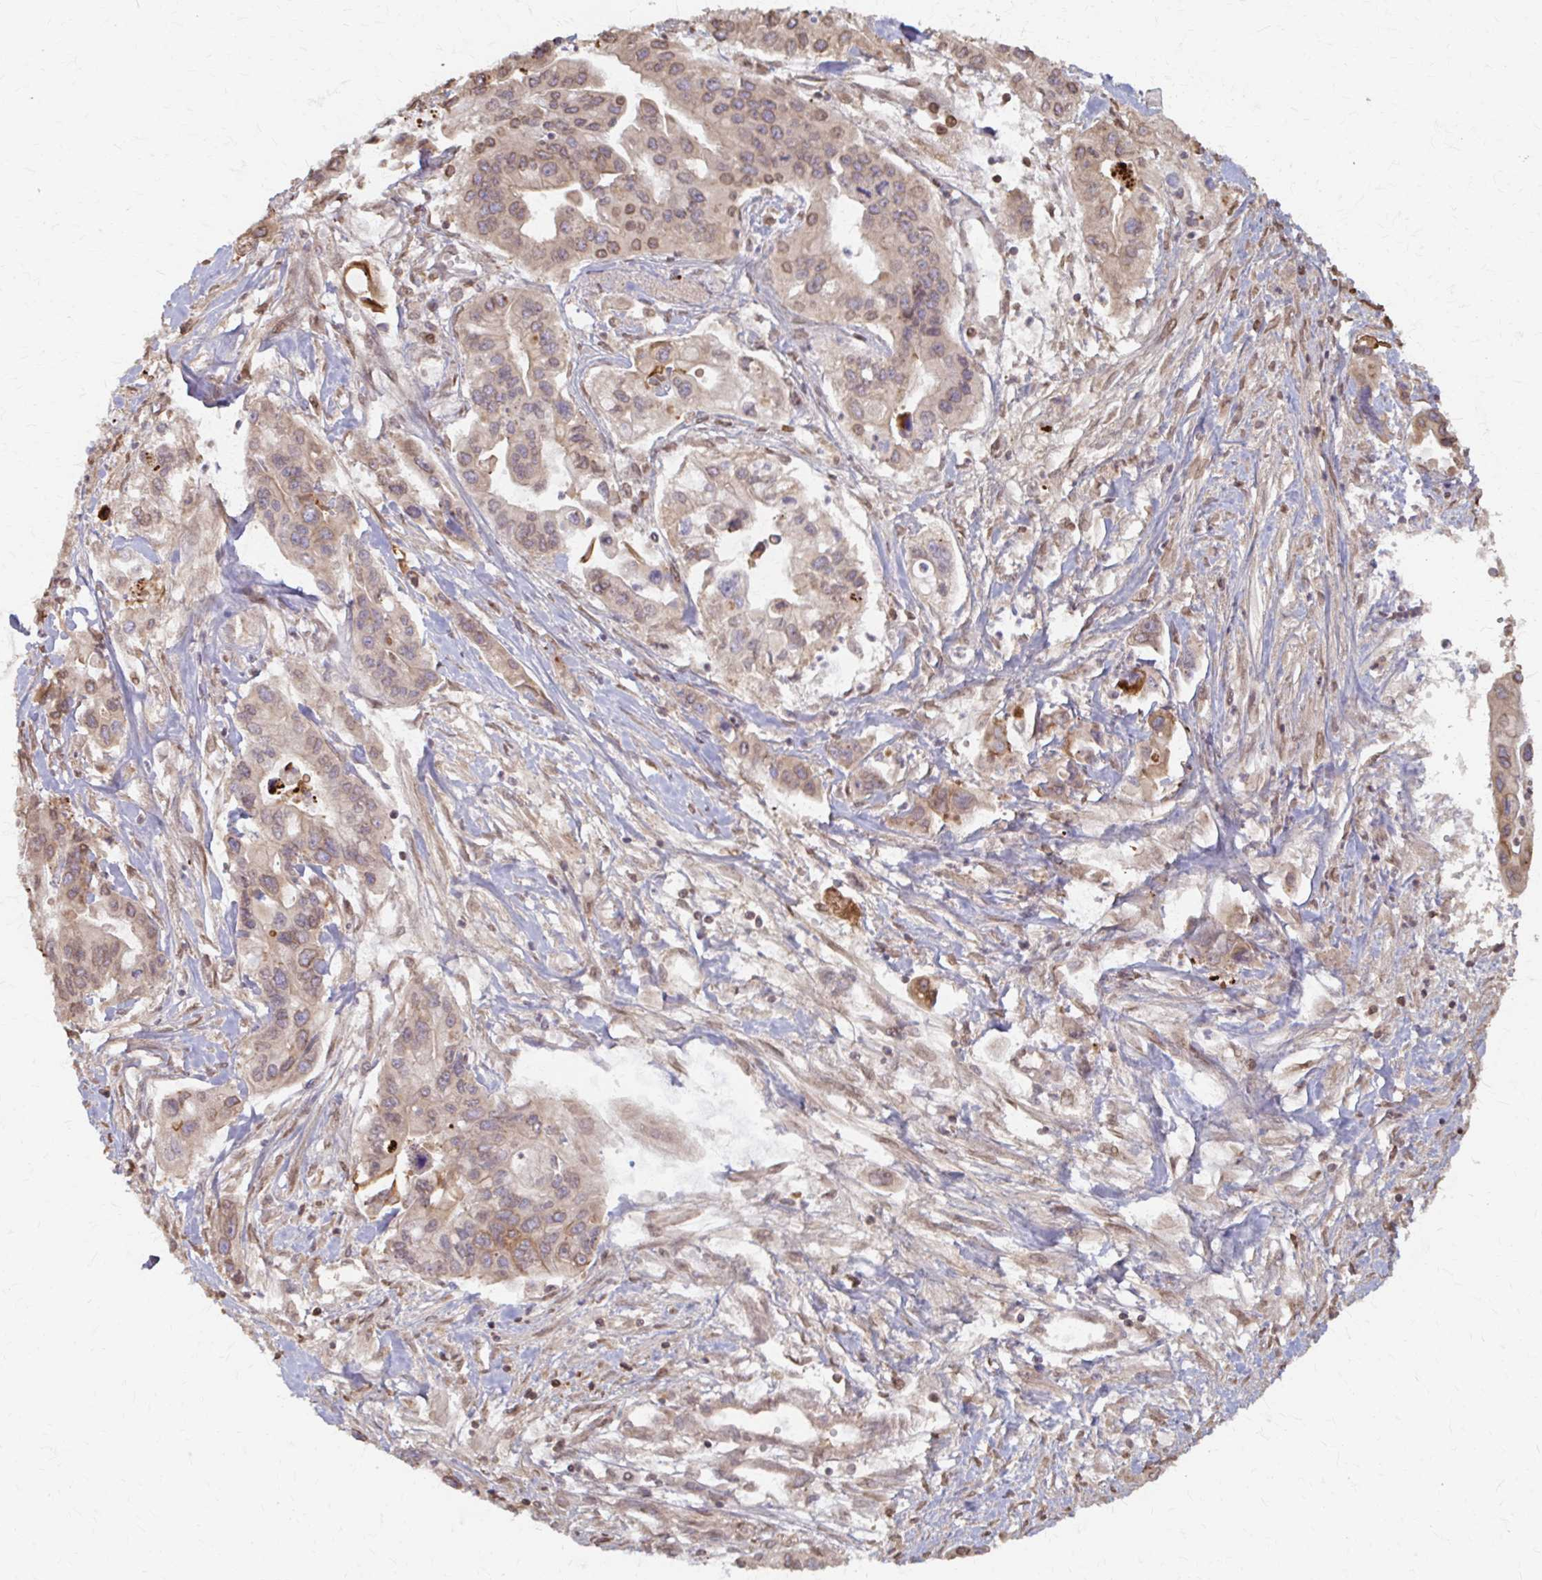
{"staining": {"intensity": "weak", "quantity": "<25%", "location": "nuclear"}, "tissue": "pancreatic cancer", "cell_type": "Tumor cells", "image_type": "cancer", "snomed": [{"axis": "morphology", "description": "Adenocarcinoma, NOS"}, {"axis": "topography", "description": "Pancreas"}], "caption": "An immunohistochemistry (IHC) image of pancreatic adenocarcinoma is shown. There is no staining in tumor cells of pancreatic adenocarcinoma.", "gene": "ARHGAP35", "patient": {"sex": "male", "age": 62}}